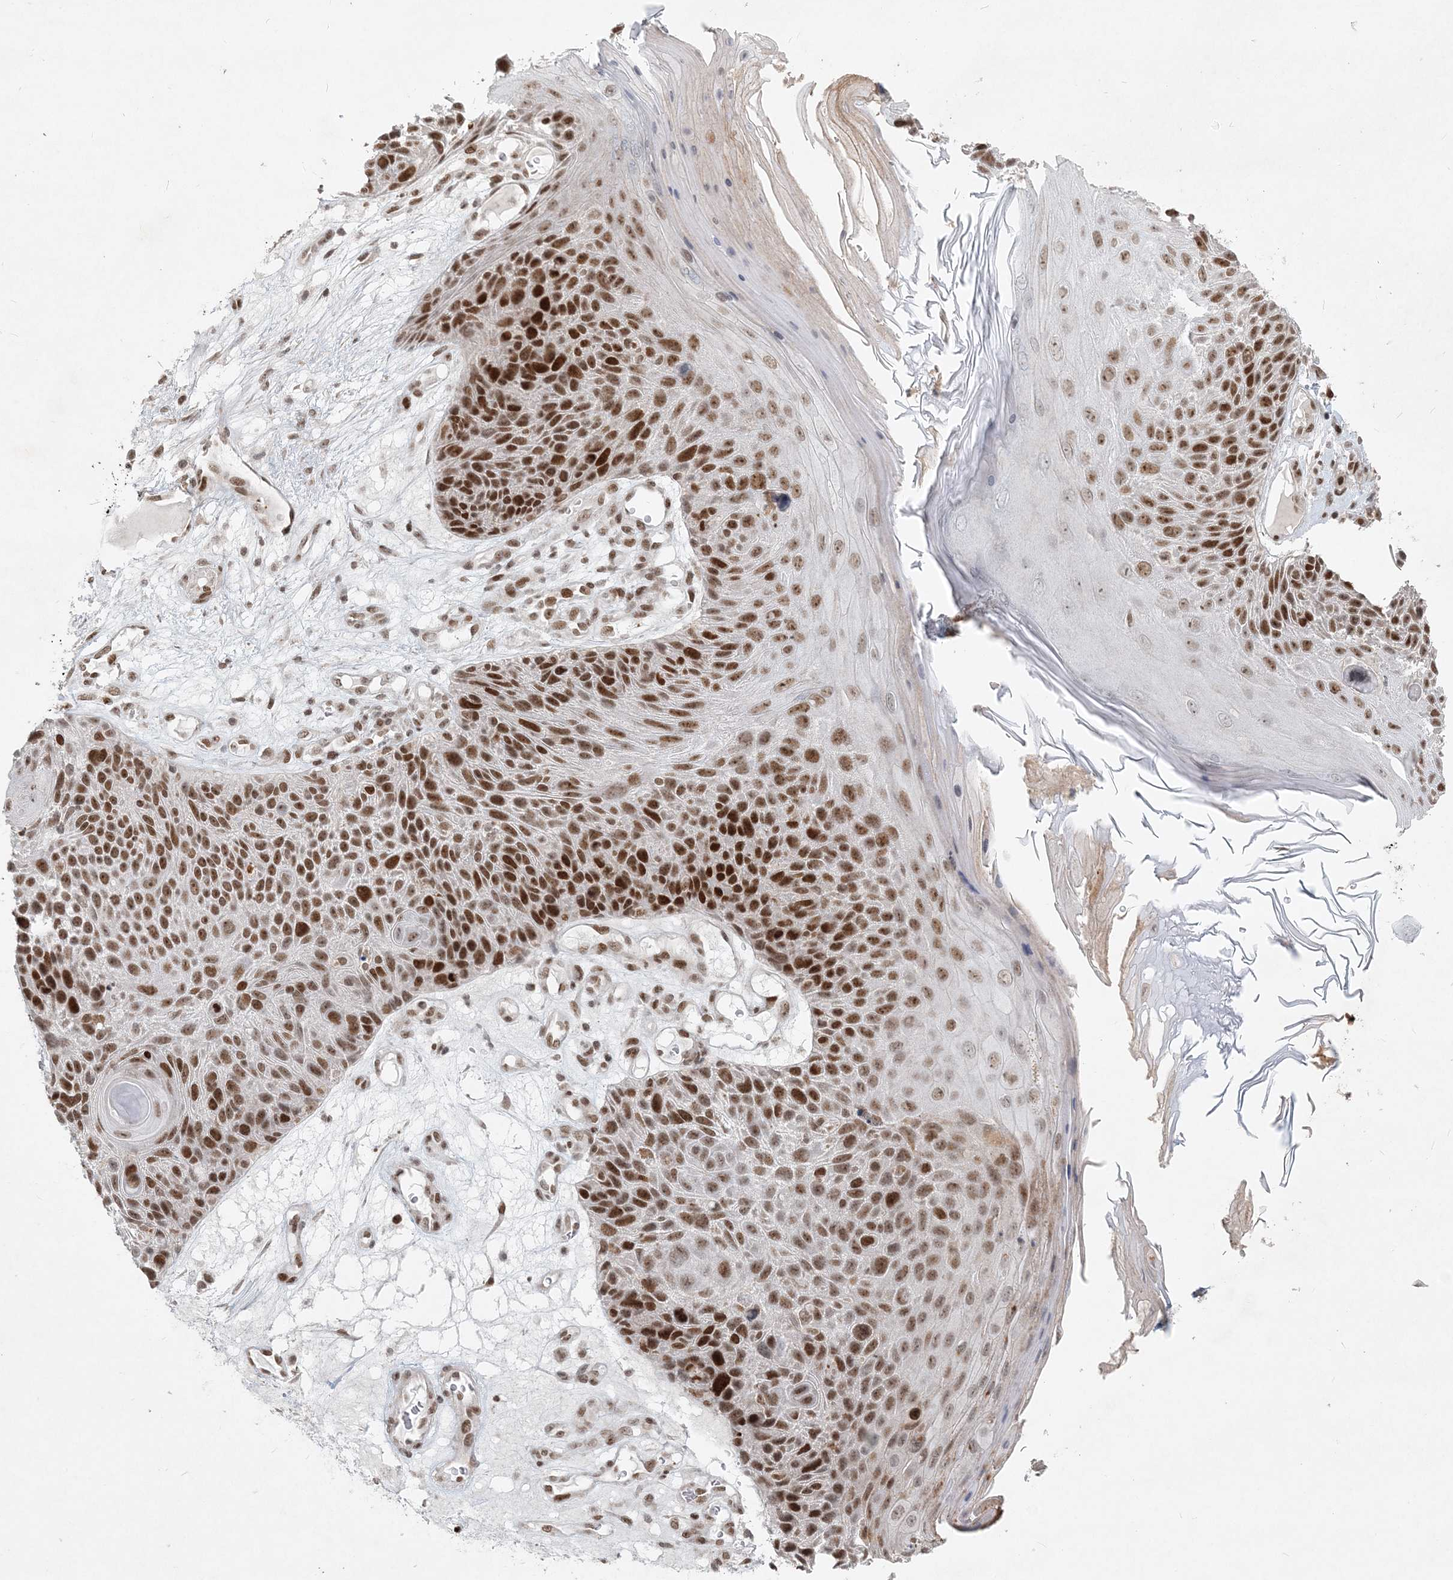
{"staining": {"intensity": "strong", "quantity": ">75%", "location": "nuclear"}, "tissue": "skin cancer", "cell_type": "Tumor cells", "image_type": "cancer", "snomed": [{"axis": "morphology", "description": "Squamous cell carcinoma, NOS"}, {"axis": "topography", "description": "Skin"}], "caption": "IHC (DAB) staining of skin cancer demonstrates strong nuclear protein positivity in approximately >75% of tumor cells. The protein of interest is stained brown, and the nuclei are stained in blue (DAB IHC with brightfield microscopy, high magnification).", "gene": "BAZ1B", "patient": {"sex": "female", "age": 88}}